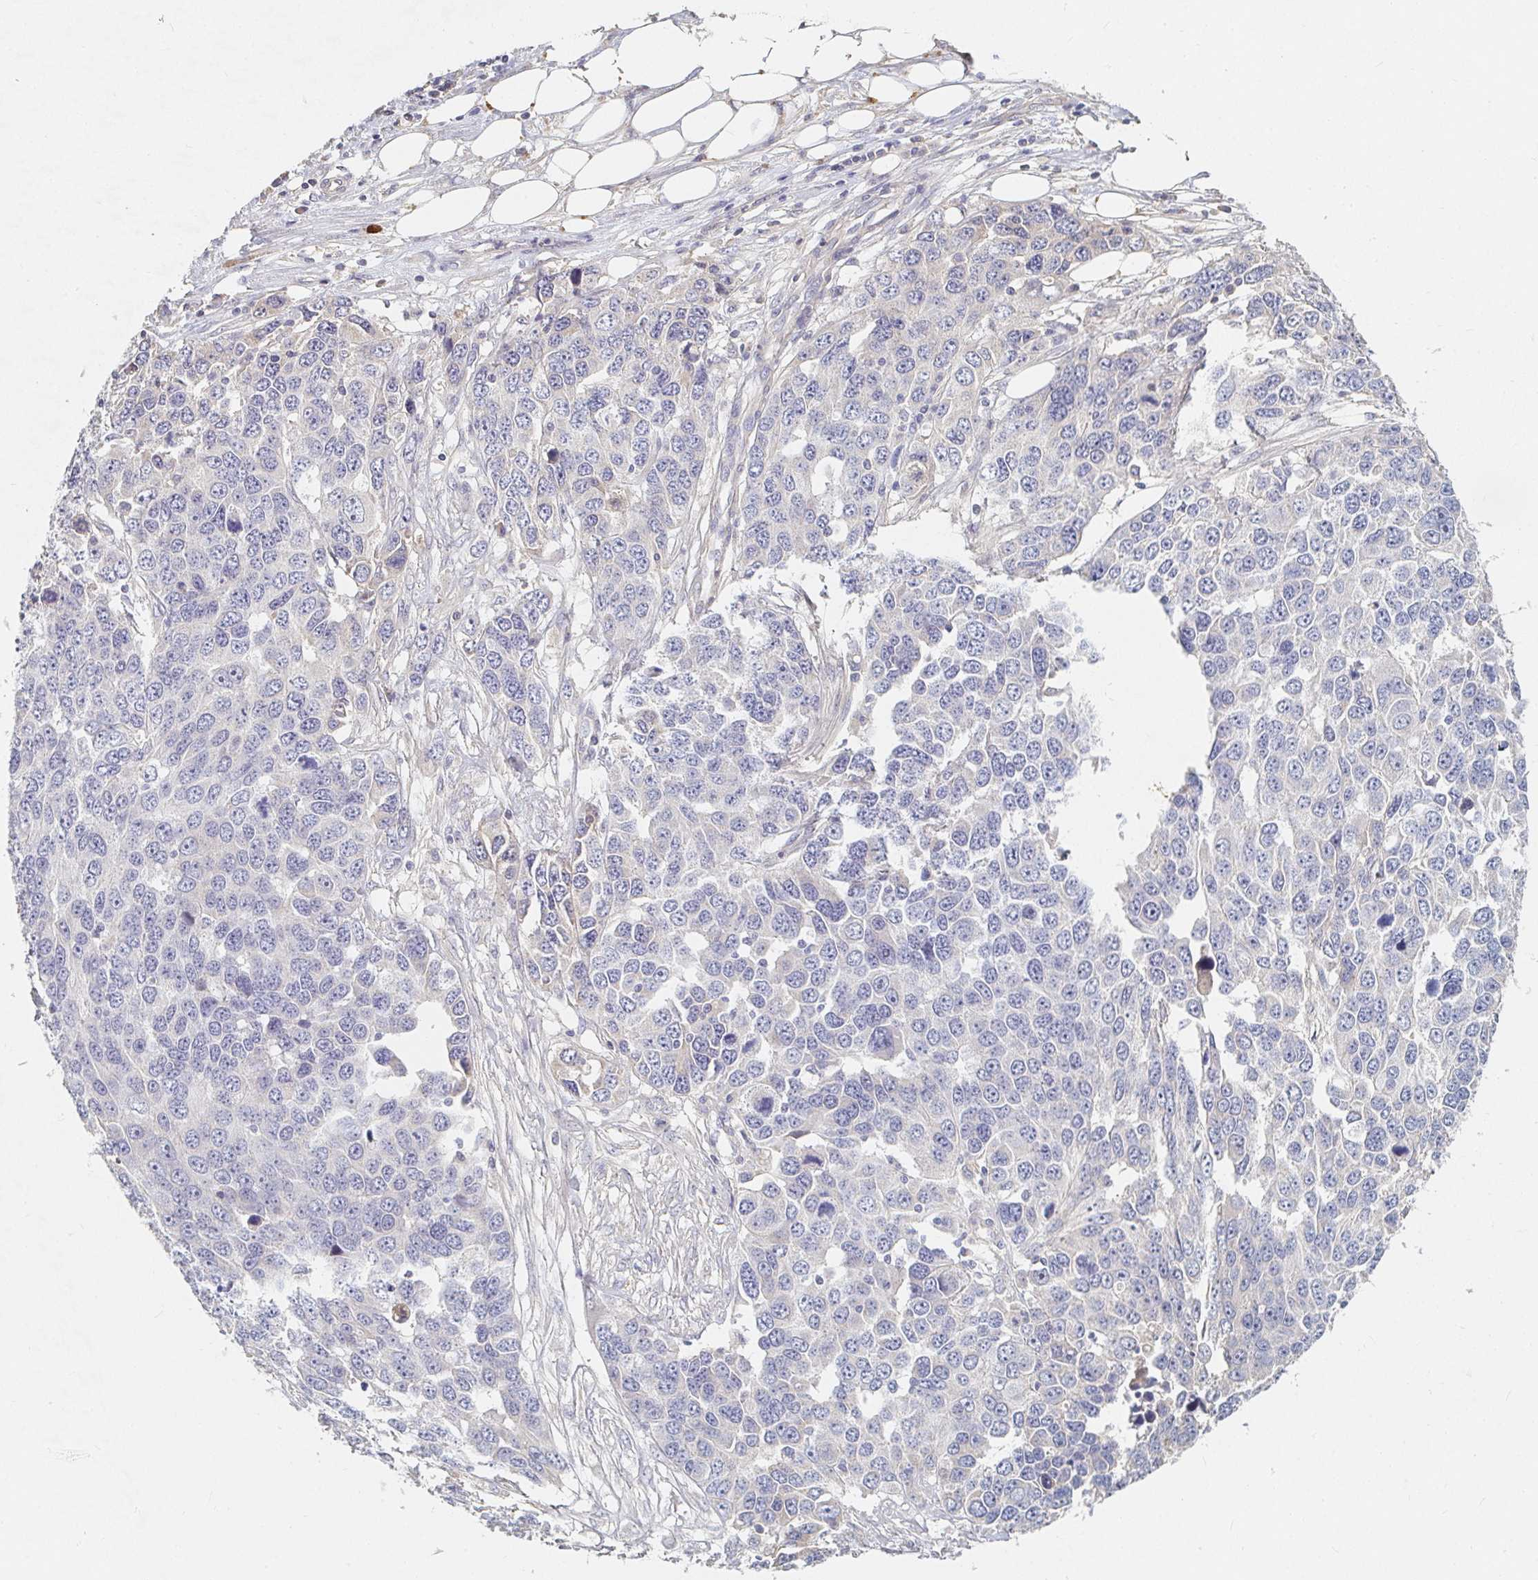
{"staining": {"intensity": "negative", "quantity": "none", "location": "none"}, "tissue": "ovarian cancer", "cell_type": "Tumor cells", "image_type": "cancer", "snomed": [{"axis": "morphology", "description": "Cystadenocarcinoma, serous, NOS"}, {"axis": "topography", "description": "Ovary"}], "caption": "Tumor cells show no significant protein staining in serous cystadenocarcinoma (ovarian). (Brightfield microscopy of DAB (3,3'-diaminobenzidine) IHC at high magnification).", "gene": "NME9", "patient": {"sex": "female", "age": 76}}